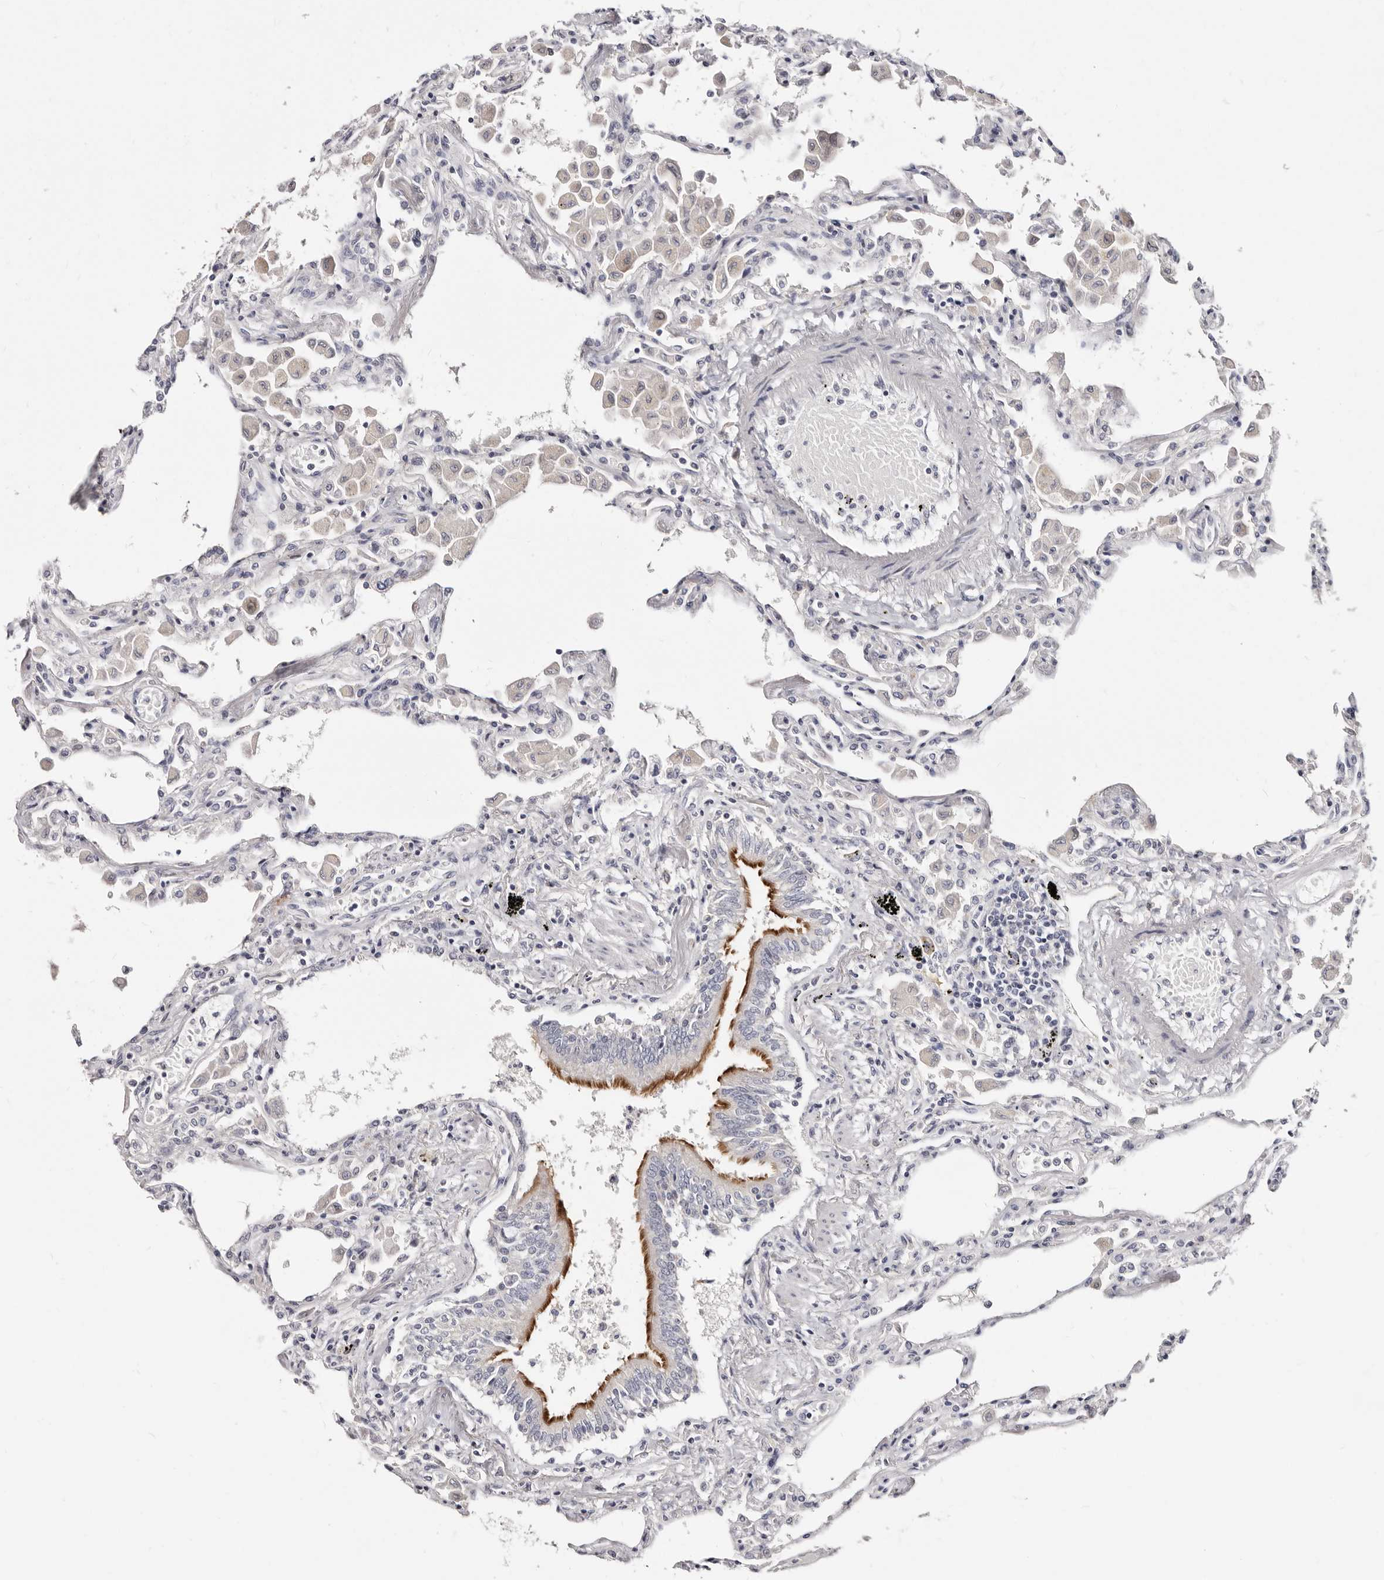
{"staining": {"intensity": "weak", "quantity": "25%-75%", "location": "cytoplasmic/membranous"}, "tissue": "lung", "cell_type": "Alveolar cells", "image_type": "normal", "snomed": [{"axis": "morphology", "description": "Normal tissue, NOS"}, {"axis": "topography", "description": "Bronchus"}, {"axis": "topography", "description": "Lung"}], "caption": "A high-resolution photomicrograph shows immunohistochemistry staining of benign lung, which shows weak cytoplasmic/membranous staining in about 25%-75% of alveolar cells.", "gene": "KLHL4", "patient": {"sex": "female", "age": 49}}